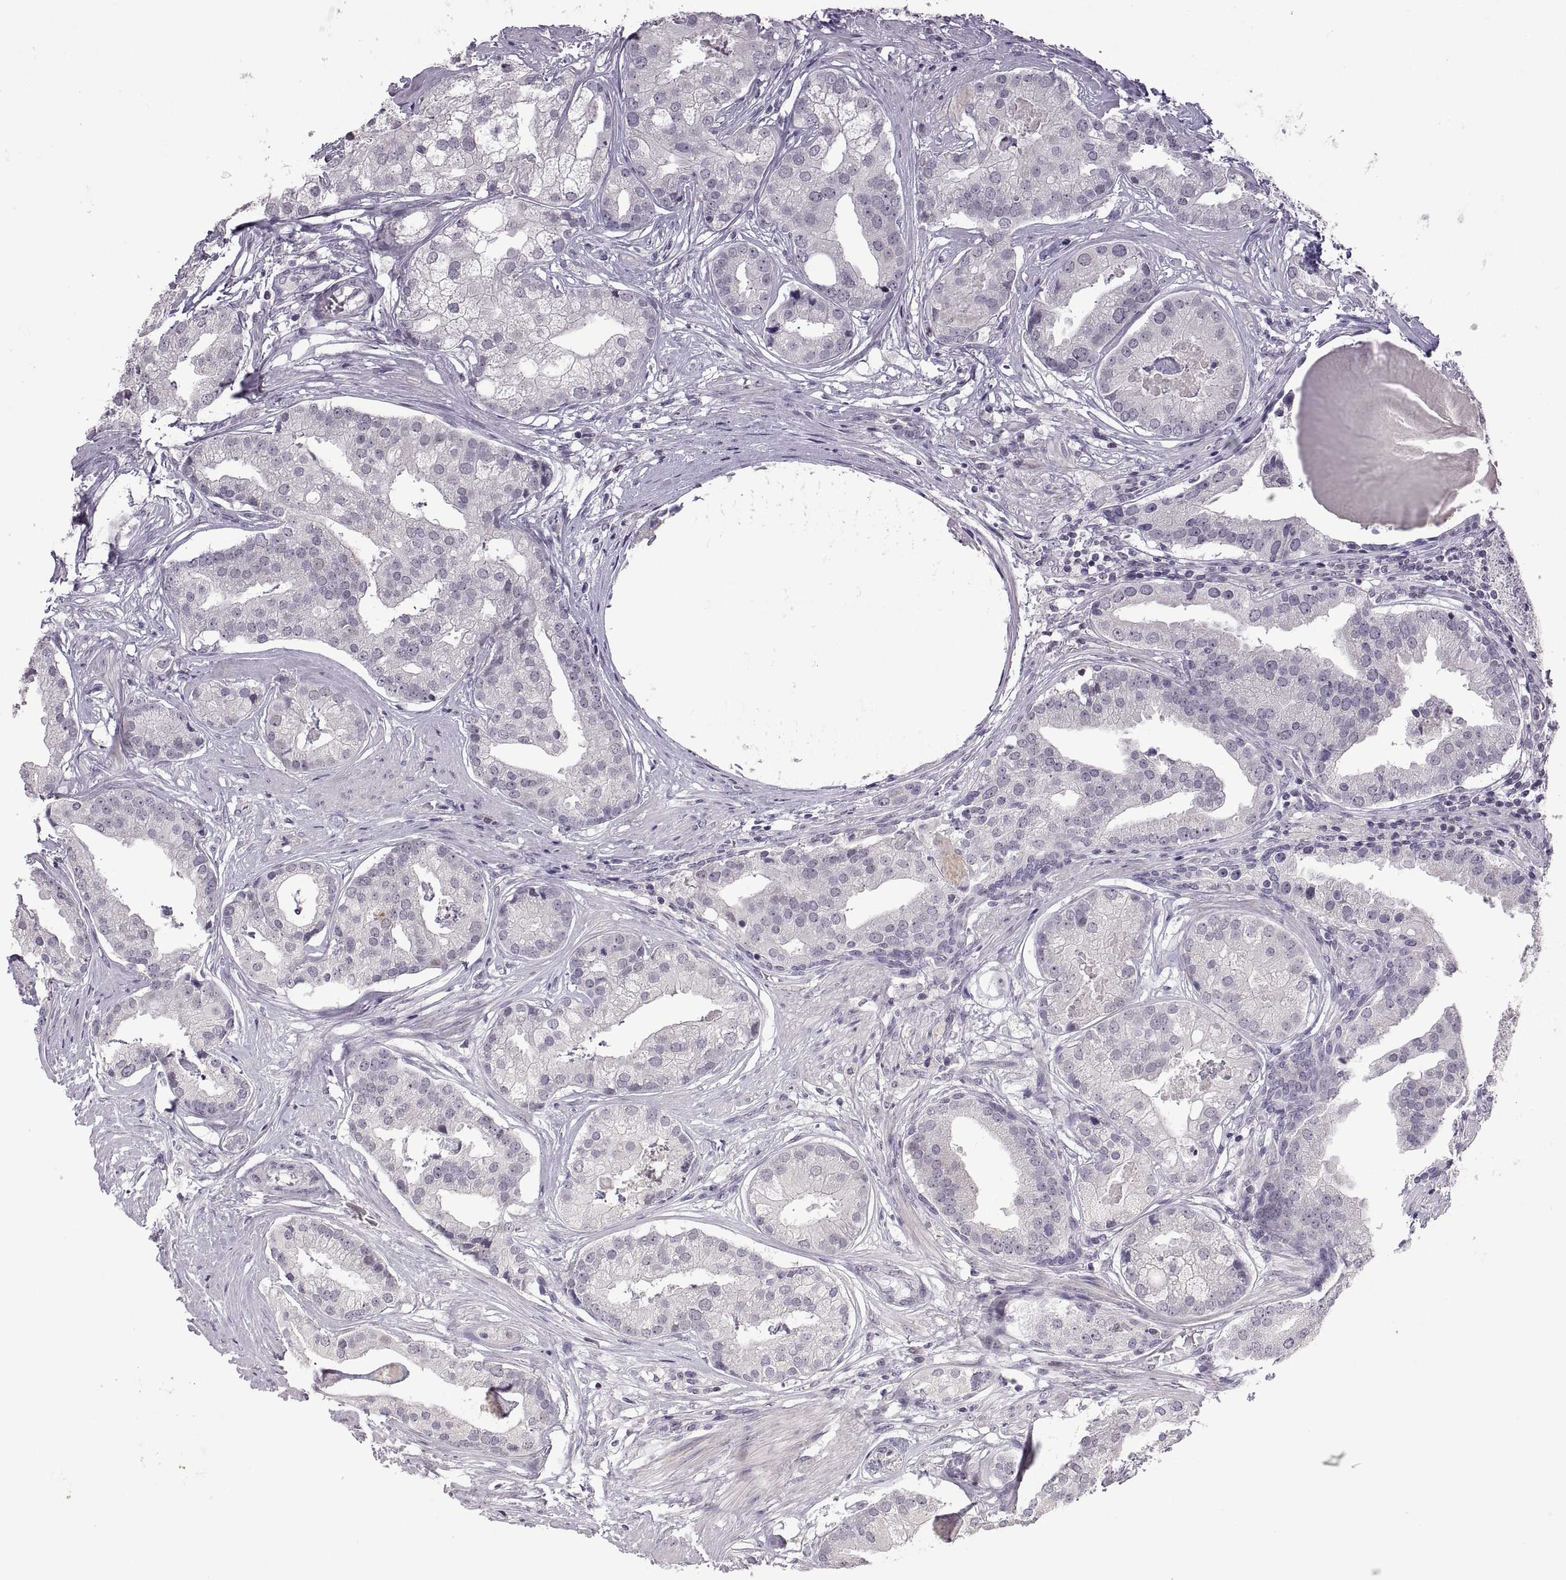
{"staining": {"intensity": "negative", "quantity": "none", "location": "none"}, "tissue": "prostate cancer", "cell_type": "Tumor cells", "image_type": "cancer", "snomed": [{"axis": "morphology", "description": "Adenocarcinoma, NOS"}, {"axis": "topography", "description": "Prostate and seminal vesicle, NOS"}, {"axis": "topography", "description": "Prostate"}], "caption": "Immunohistochemistry histopathology image of prostate cancer (adenocarcinoma) stained for a protein (brown), which reveals no positivity in tumor cells.", "gene": "NEK2", "patient": {"sex": "male", "age": 44}}